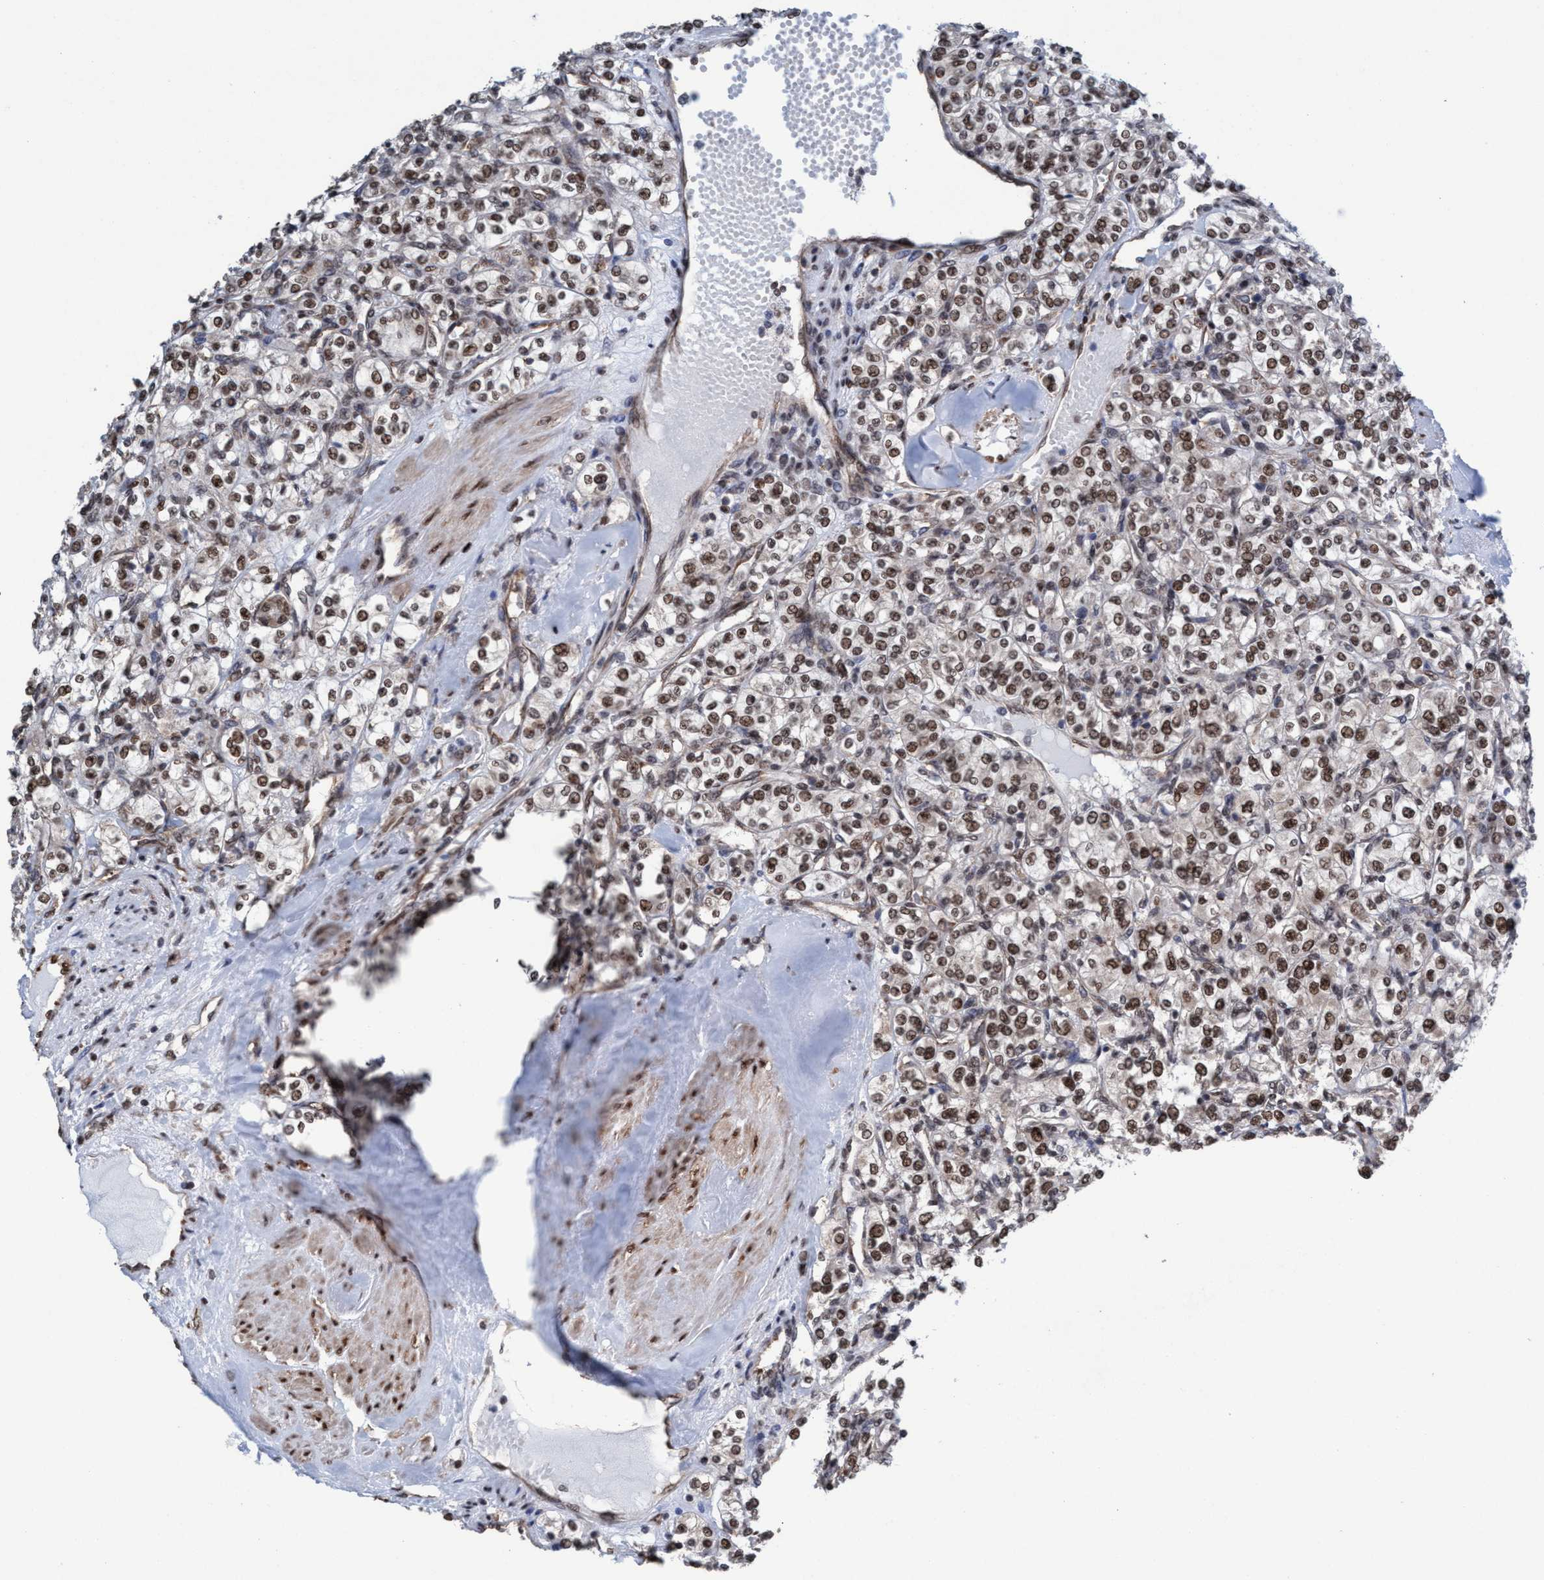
{"staining": {"intensity": "moderate", "quantity": ">75%", "location": "nuclear"}, "tissue": "renal cancer", "cell_type": "Tumor cells", "image_type": "cancer", "snomed": [{"axis": "morphology", "description": "Adenocarcinoma, NOS"}, {"axis": "topography", "description": "Kidney"}], "caption": "Immunohistochemistry image of human renal cancer (adenocarcinoma) stained for a protein (brown), which displays medium levels of moderate nuclear expression in about >75% of tumor cells.", "gene": "METAP2", "patient": {"sex": "male", "age": 77}}